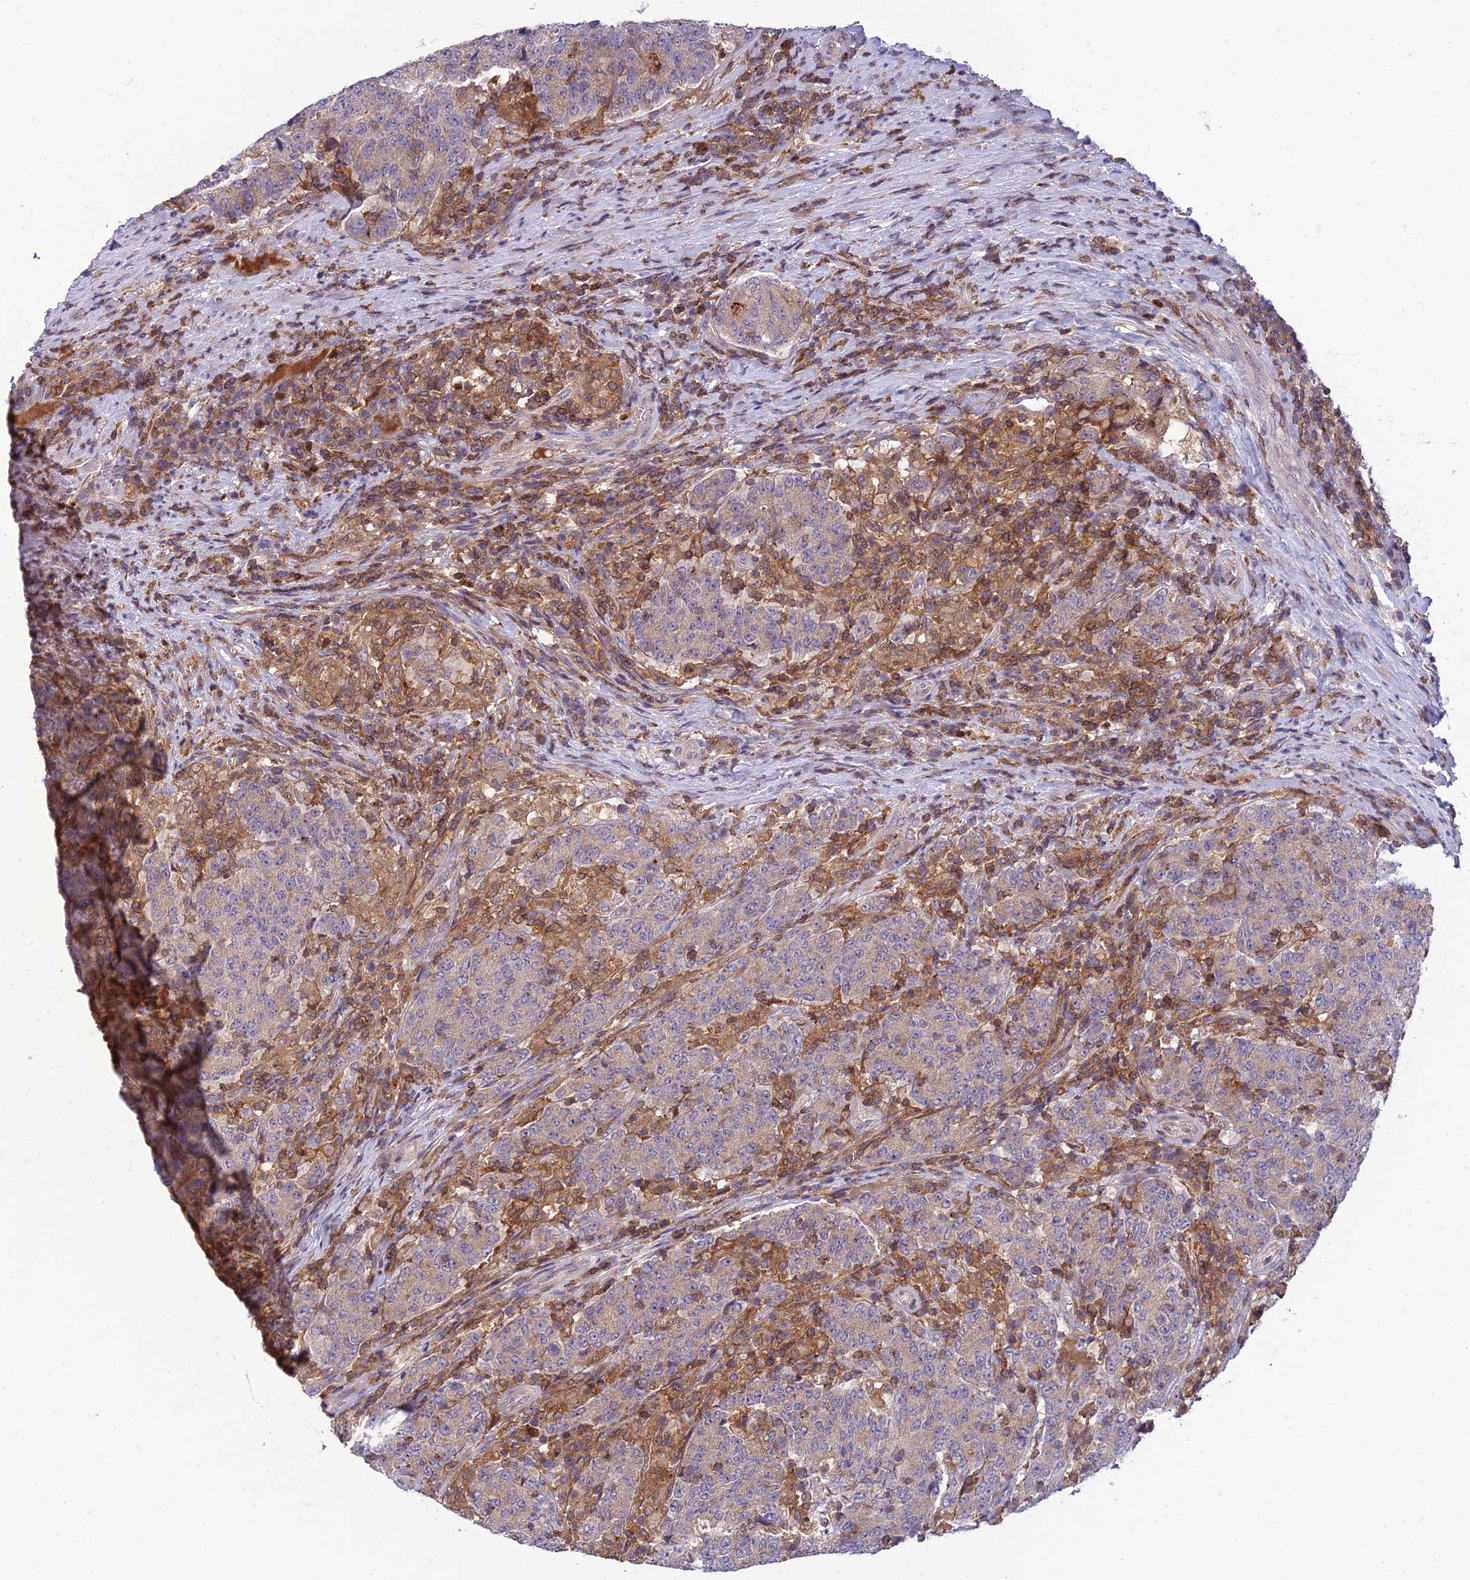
{"staining": {"intensity": "moderate", "quantity": "<25%", "location": "cytoplasmic/membranous"}, "tissue": "colorectal cancer", "cell_type": "Tumor cells", "image_type": "cancer", "snomed": [{"axis": "morphology", "description": "Adenocarcinoma, NOS"}, {"axis": "topography", "description": "Colon"}], "caption": "Tumor cells exhibit moderate cytoplasmic/membranous staining in about <25% of cells in adenocarcinoma (colorectal).", "gene": "IRAK3", "patient": {"sex": "female", "age": 75}}